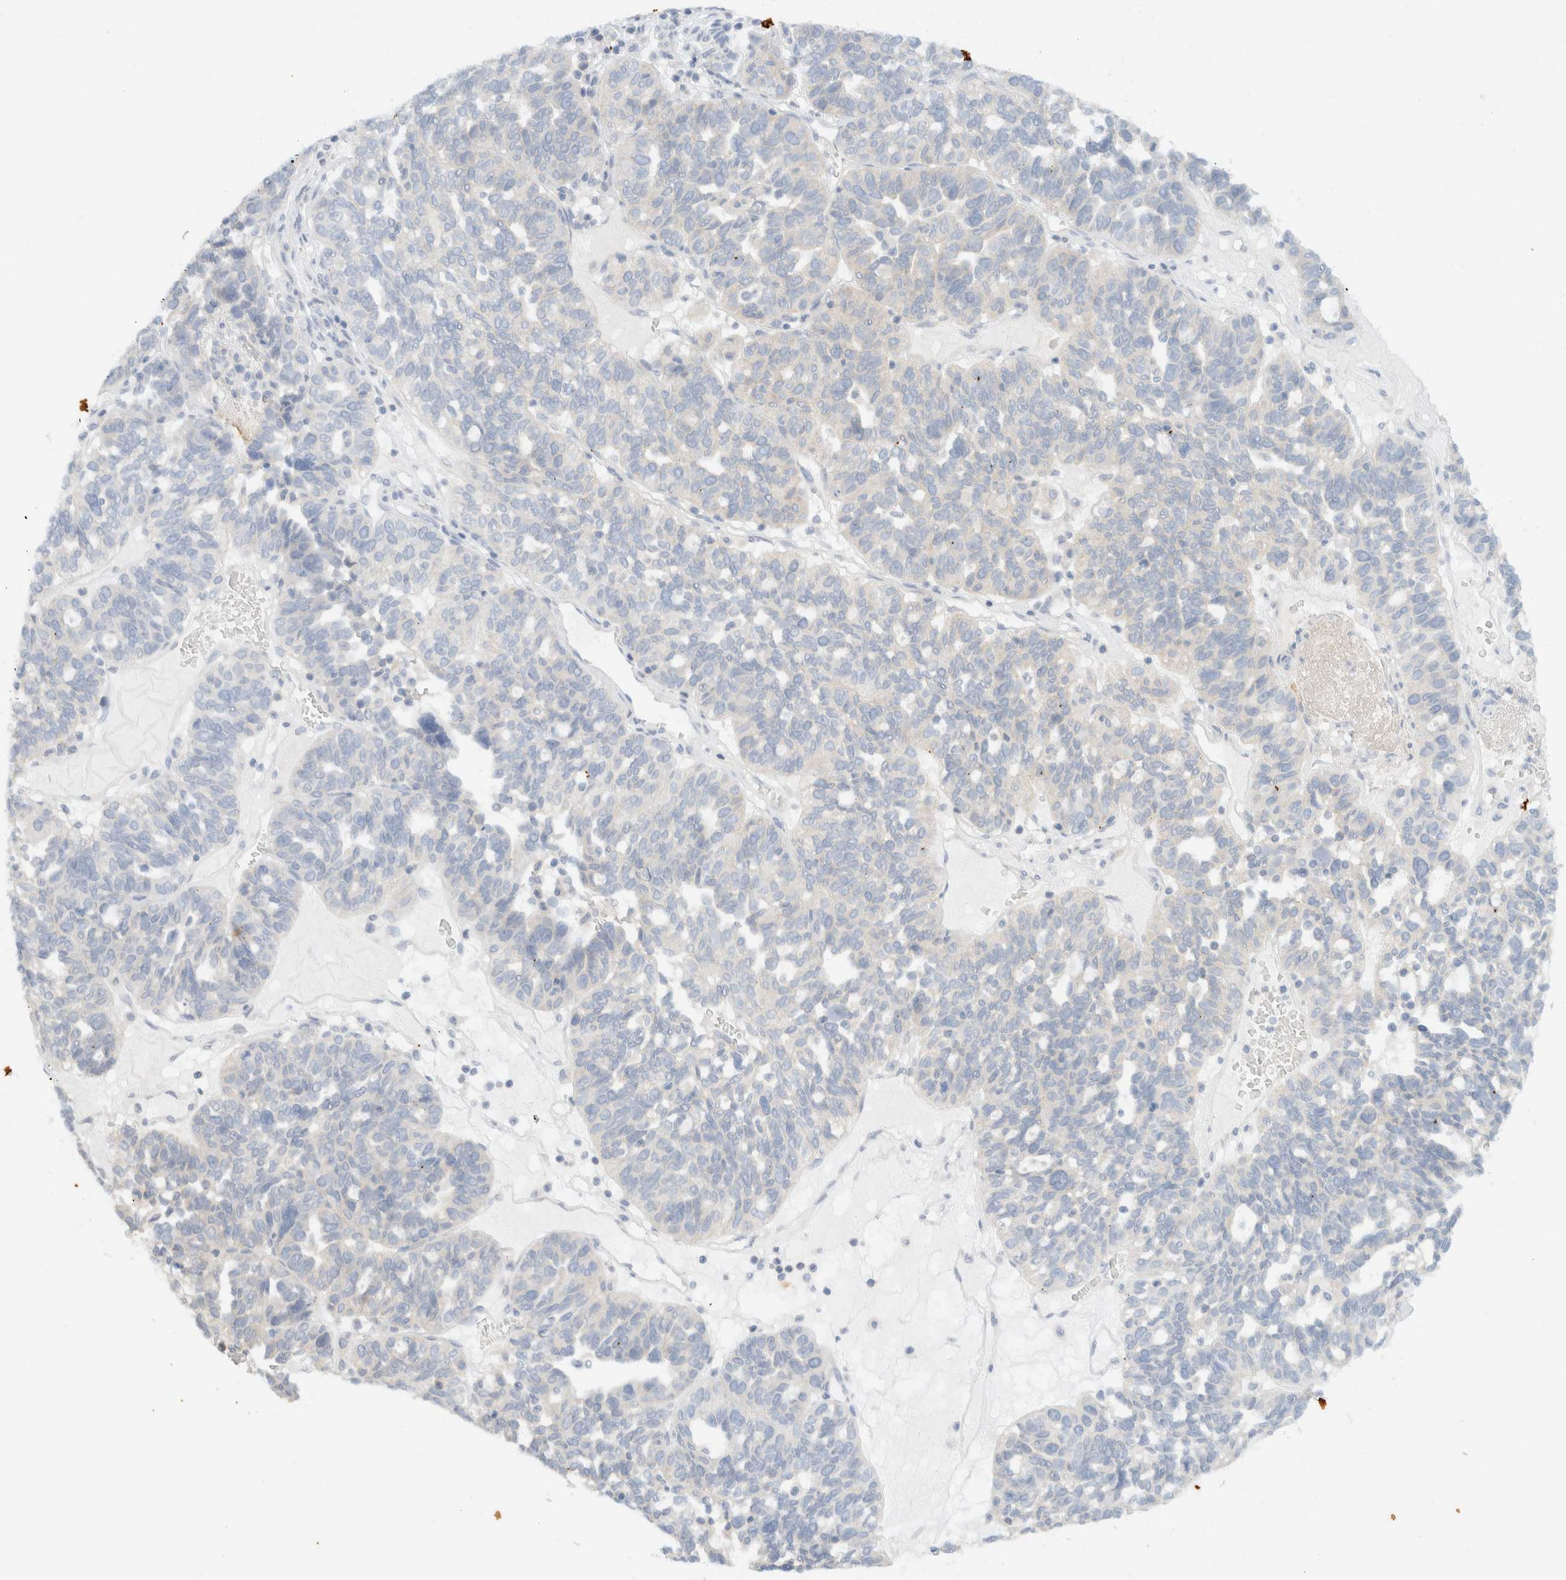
{"staining": {"intensity": "negative", "quantity": "none", "location": "none"}, "tissue": "ovarian cancer", "cell_type": "Tumor cells", "image_type": "cancer", "snomed": [{"axis": "morphology", "description": "Cystadenocarcinoma, serous, NOS"}, {"axis": "topography", "description": "Ovary"}], "caption": "DAB (3,3'-diaminobenzidine) immunohistochemical staining of human ovarian cancer exhibits no significant expression in tumor cells.", "gene": "SH3GLB2", "patient": {"sex": "female", "age": 59}}